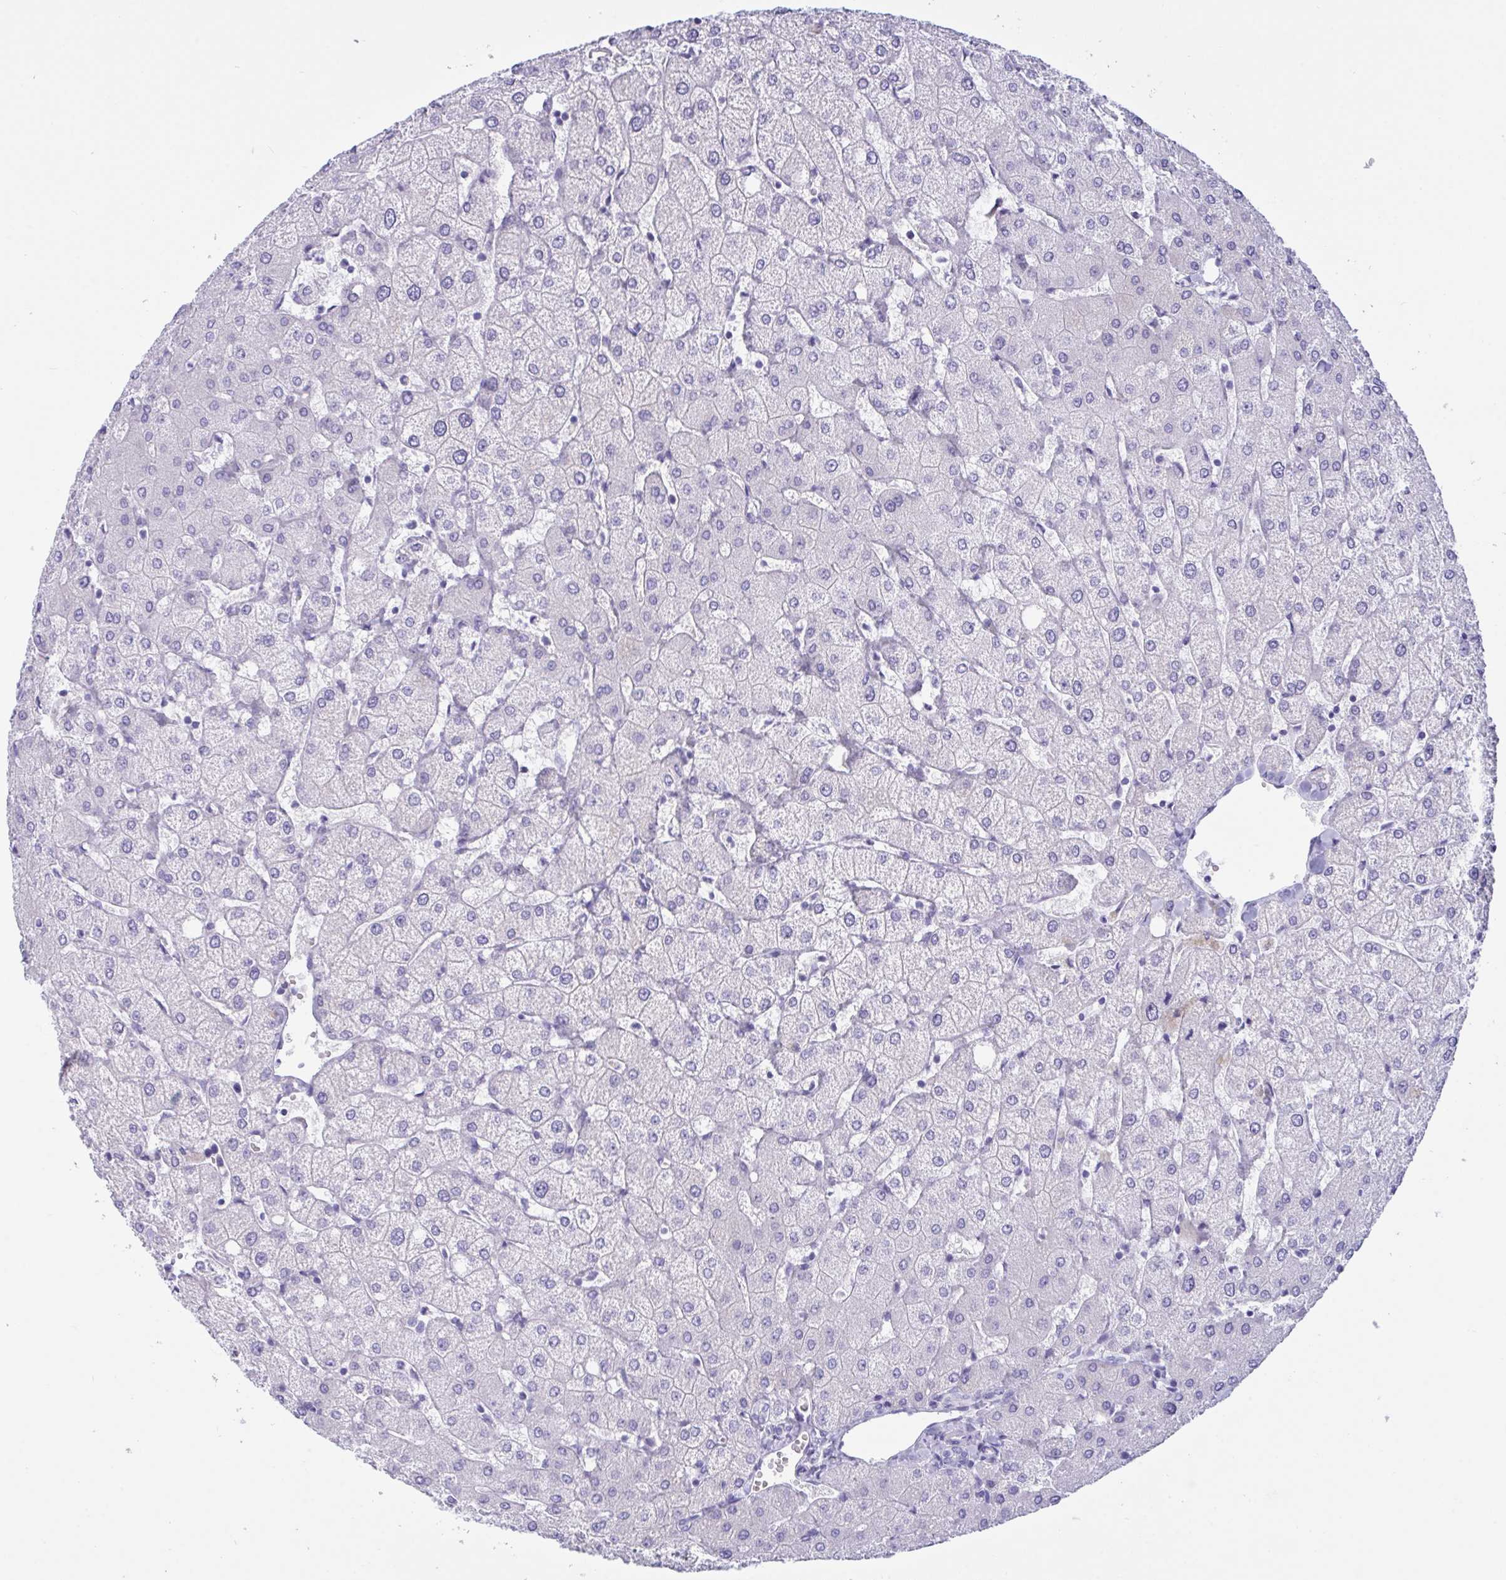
{"staining": {"intensity": "negative", "quantity": "none", "location": "none"}, "tissue": "liver", "cell_type": "Cholangiocytes", "image_type": "normal", "snomed": [{"axis": "morphology", "description": "Normal tissue, NOS"}, {"axis": "topography", "description": "Liver"}], "caption": "Immunohistochemistry histopathology image of normal human liver stained for a protein (brown), which displays no staining in cholangiocytes. (Stains: DAB immunohistochemistry (IHC) with hematoxylin counter stain, Microscopy: brightfield microscopy at high magnification).", "gene": "OXLD1", "patient": {"sex": "female", "age": 54}}